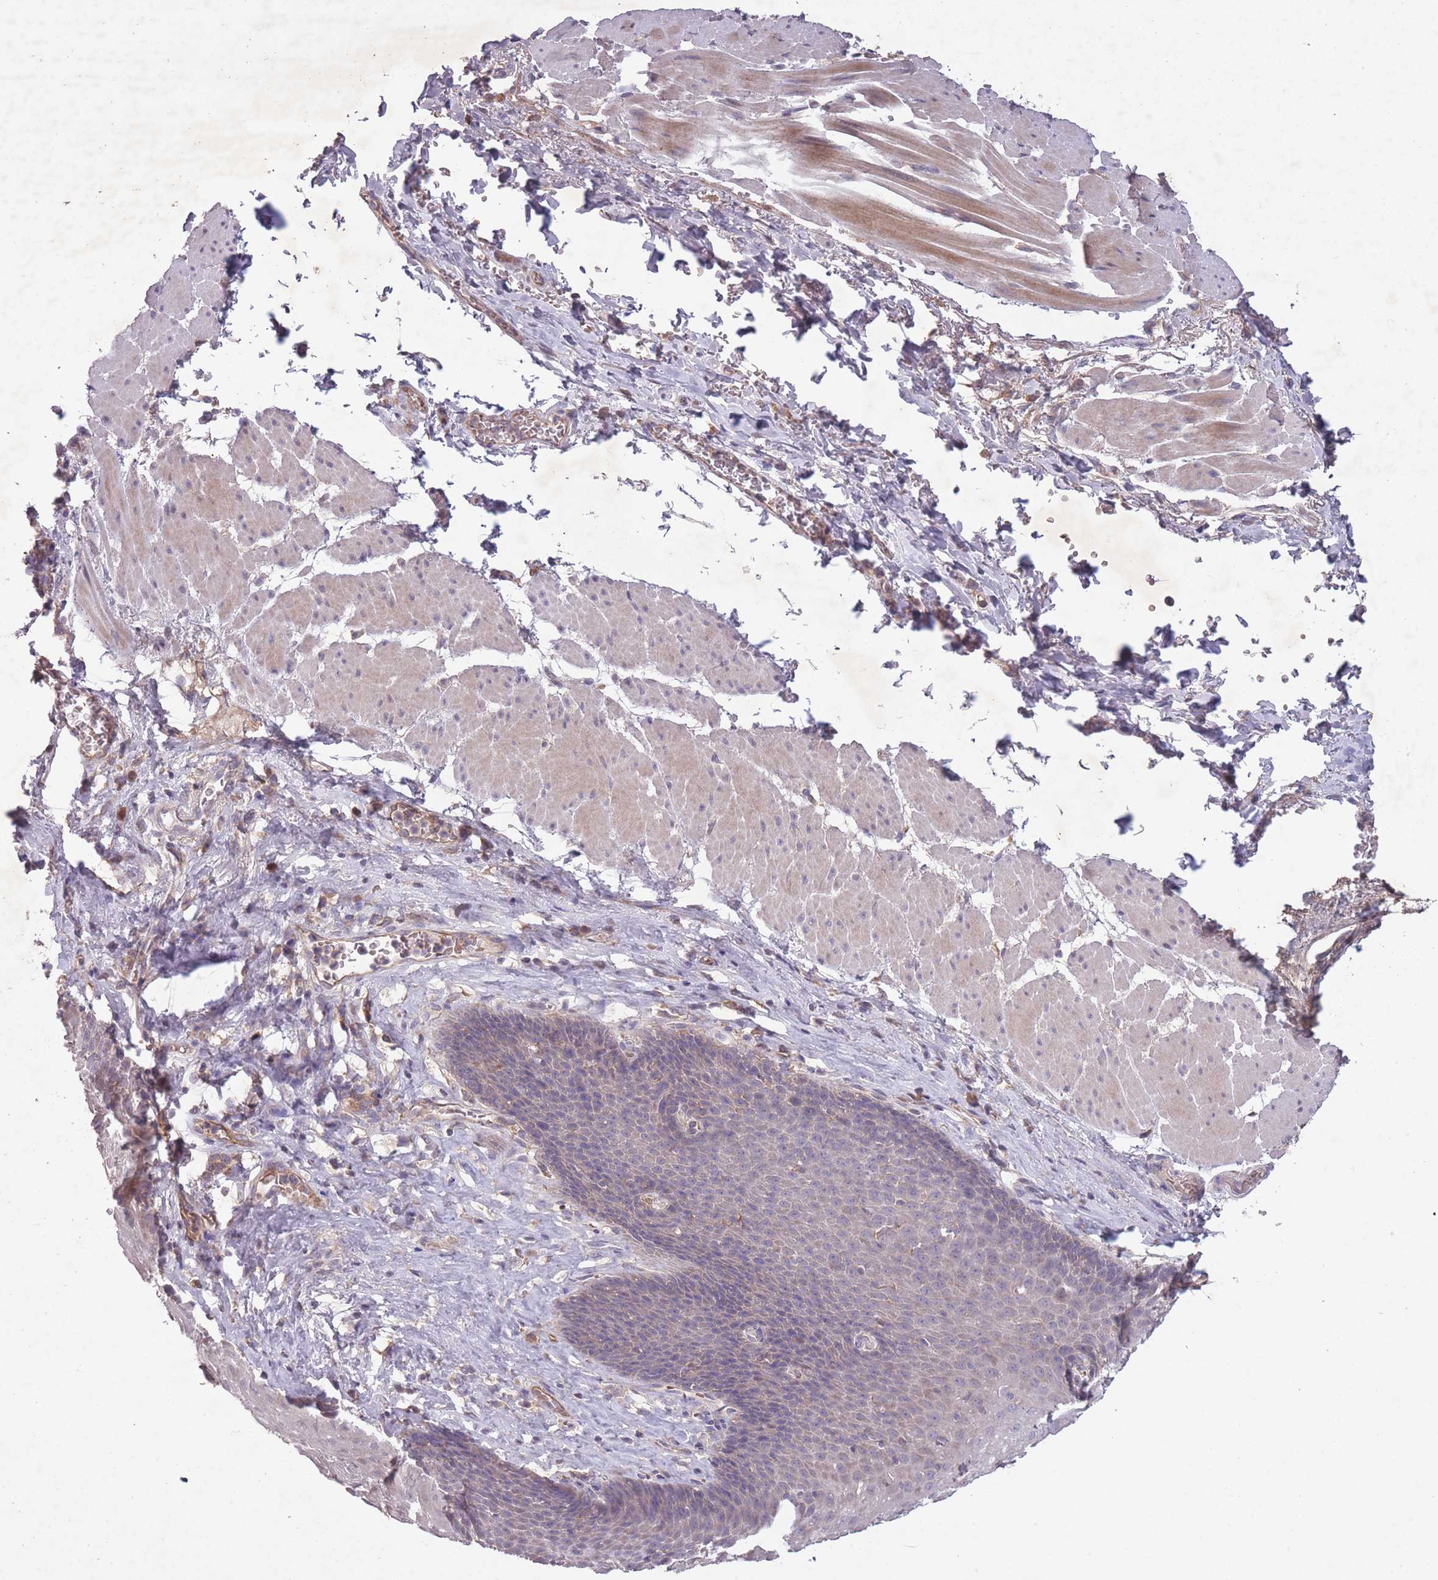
{"staining": {"intensity": "weak", "quantity": "<25%", "location": "cytoplasmic/membranous"}, "tissue": "esophagus", "cell_type": "Squamous epithelial cells", "image_type": "normal", "snomed": [{"axis": "morphology", "description": "Normal tissue, NOS"}, {"axis": "topography", "description": "Esophagus"}], "caption": "Image shows no significant protein staining in squamous epithelial cells of normal esophagus.", "gene": "OR2V1", "patient": {"sex": "female", "age": 66}}